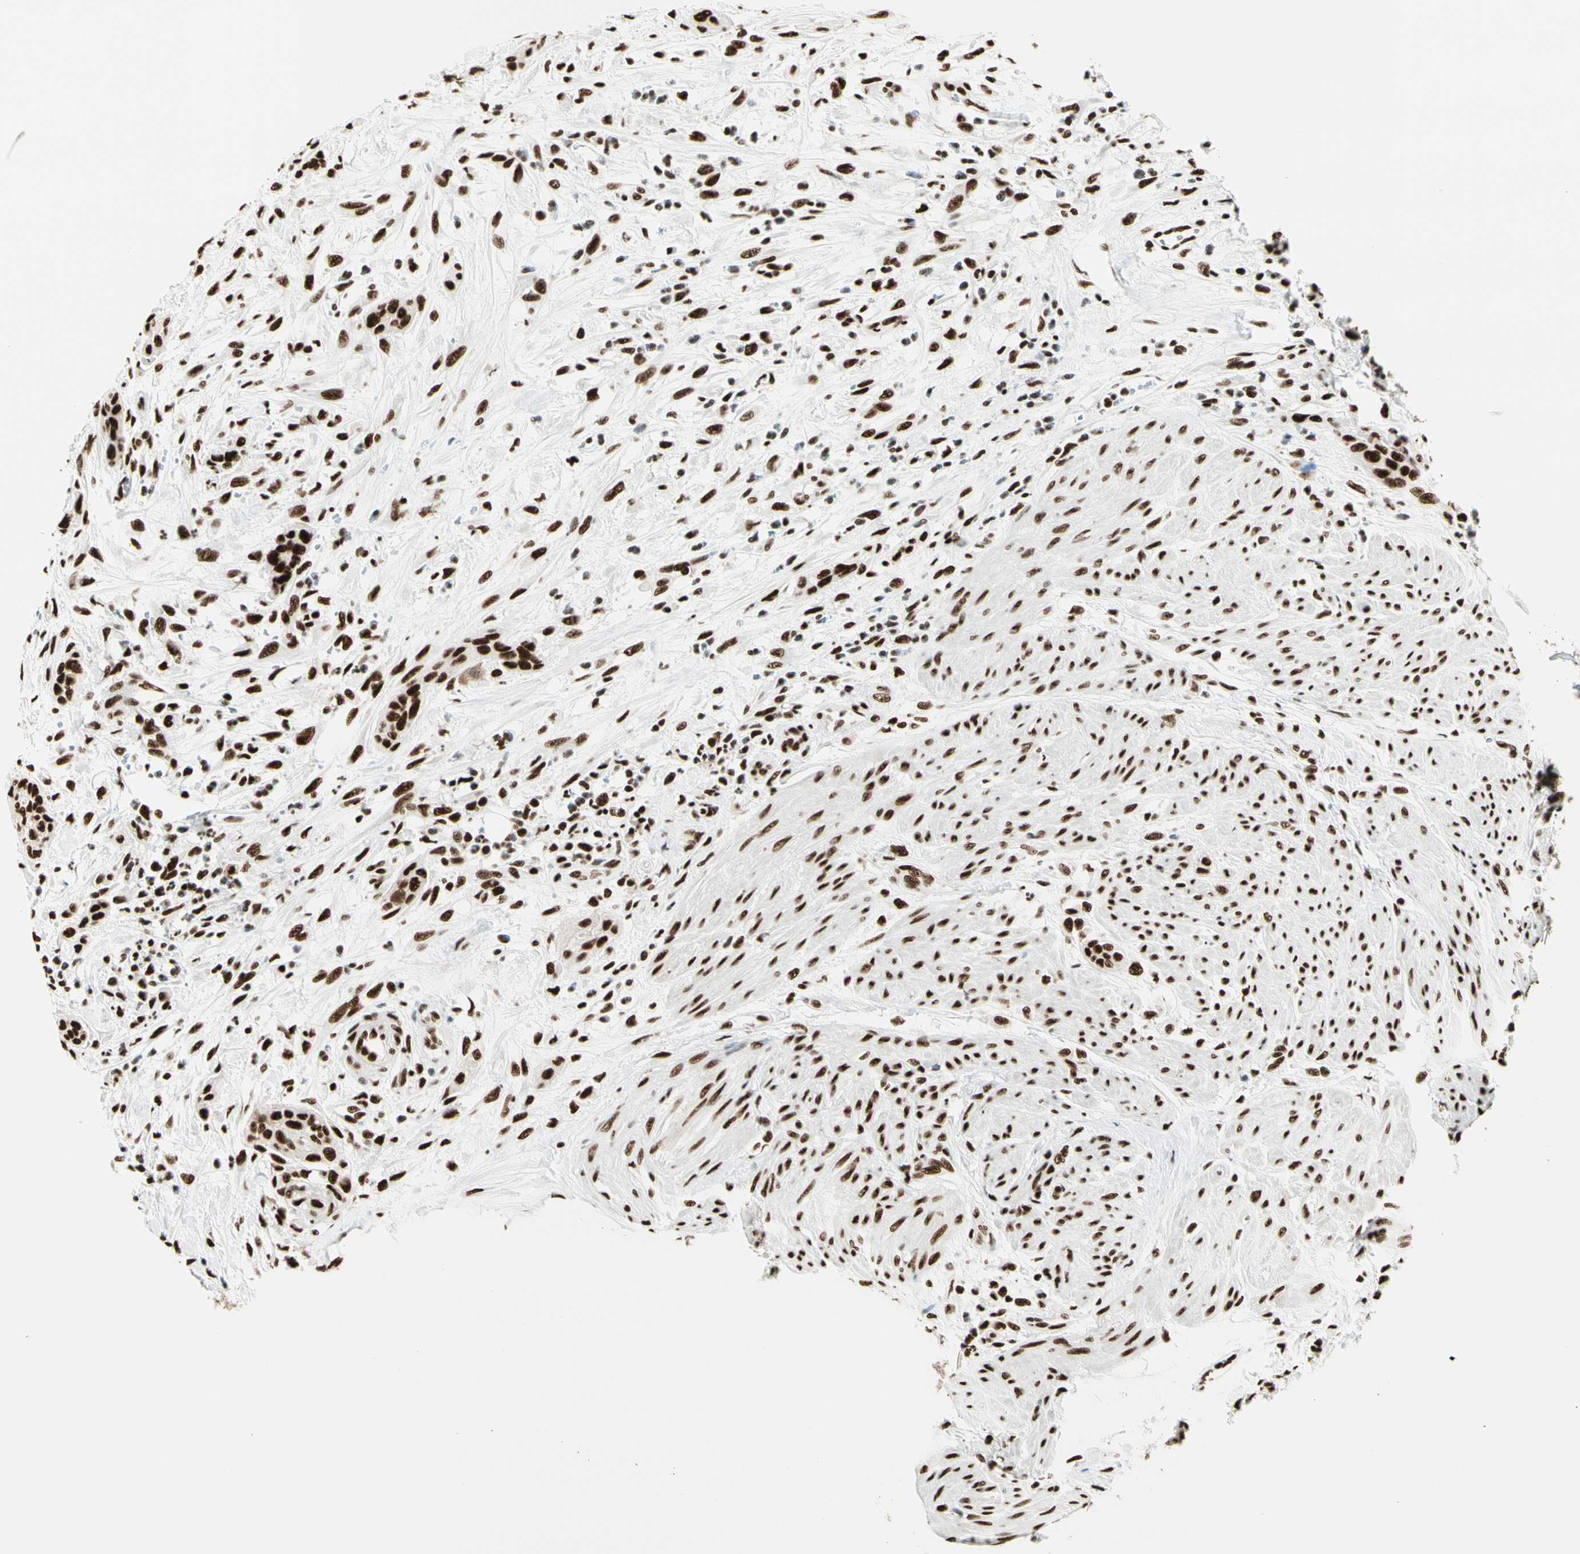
{"staining": {"intensity": "strong", "quantity": ">75%", "location": "nuclear"}, "tissue": "urothelial cancer", "cell_type": "Tumor cells", "image_type": "cancer", "snomed": [{"axis": "morphology", "description": "Urothelial carcinoma, High grade"}, {"axis": "topography", "description": "Urinary bladder"}], "caption": "An IHC histopathology image of neoplastic tissue is shown. Protein staining in brown labels strong nuclear positivity in urothelial cancer within tumor cells.", "gene": "CCAR1", "patient": {"sex": "male", "age": 35}}